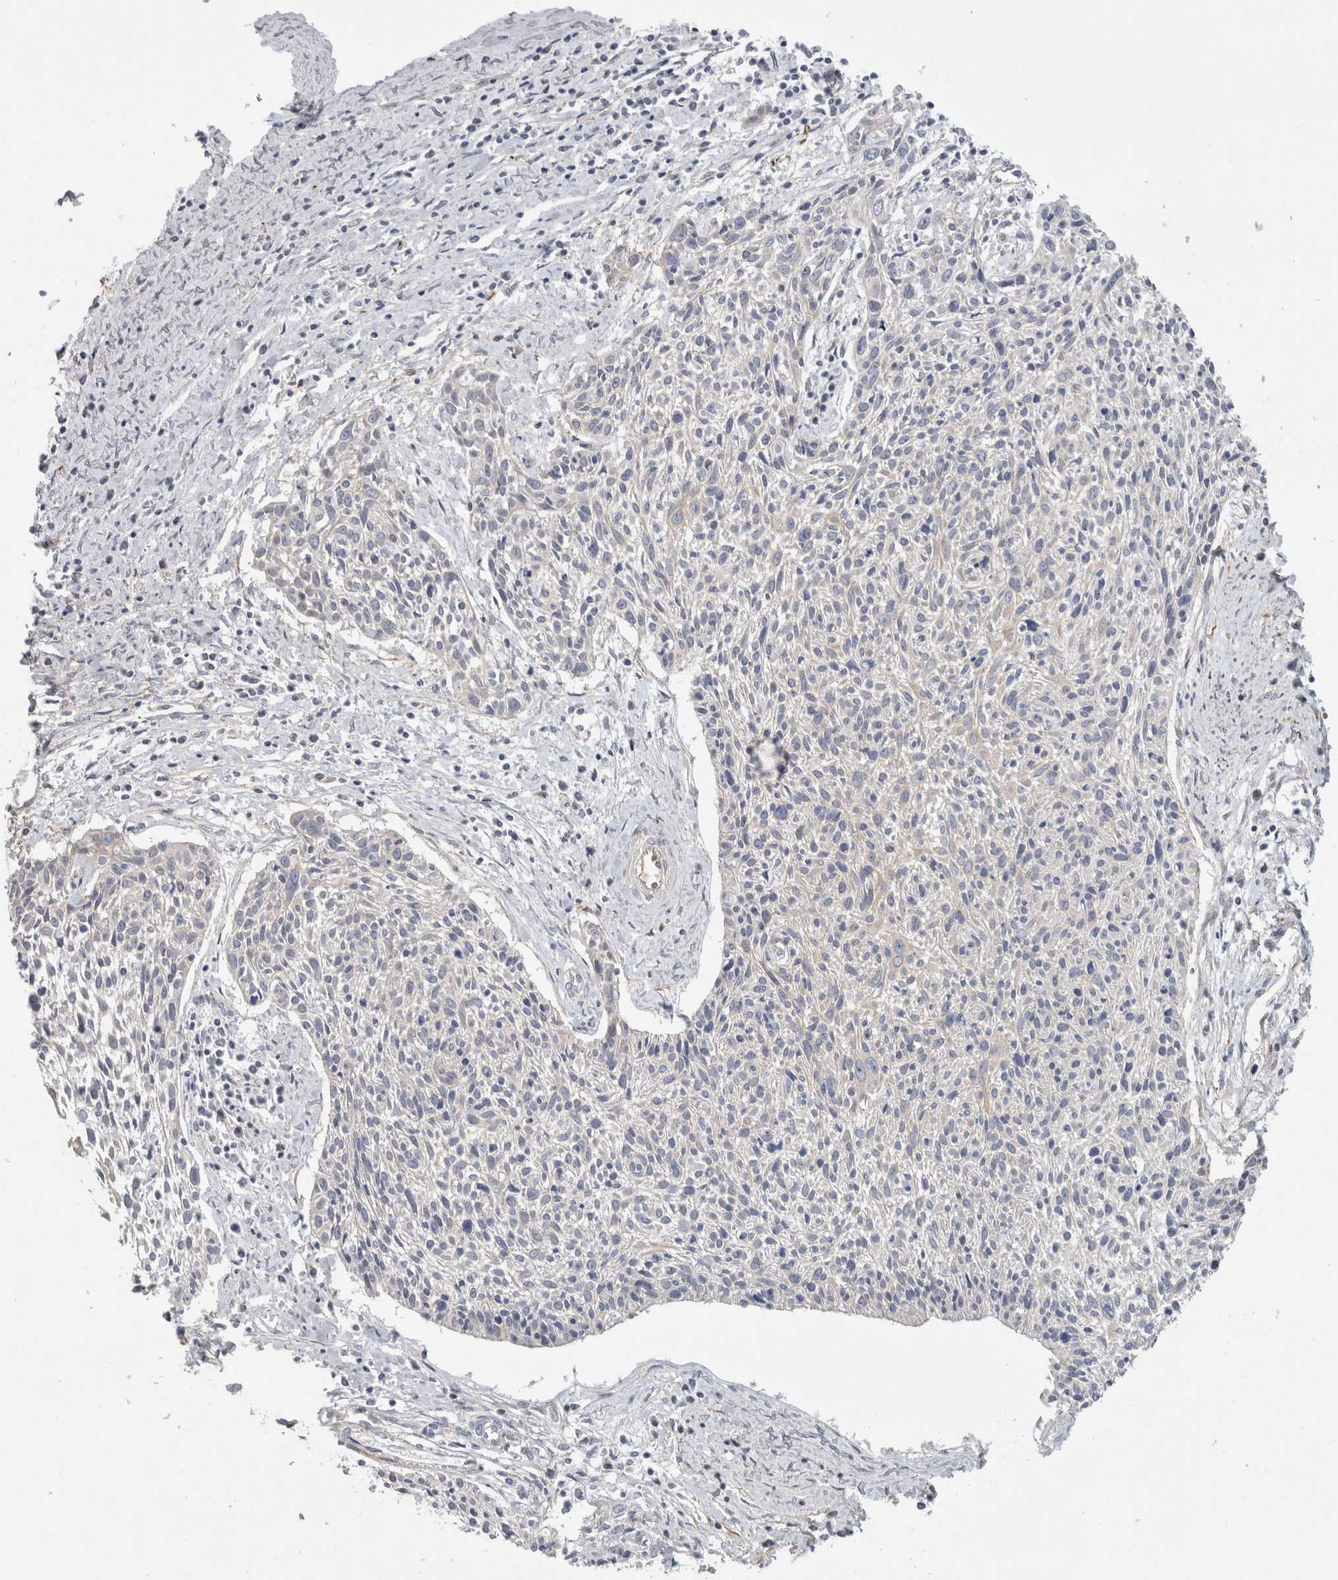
{"staining": {"intensity": "negative", "quantity": "none", "location": "none"}, "tissue": "cervical cancer", "cell_type": "Tumor cells", "image_type": "cancer", "snomed": [{"axis": "morphology", "description": "Squamous cell carcinoma, NOS"}, {"axis": "topography", "description": "Cervix"}], "caption": "This histopathology image is of cervical cancer stained with IHC to label a protein in brown with the nuclei are counter-stained blue. There is no positivity in tumor cells. The staining was performed using DAB (3,3'-diaminobenzidine) to visualize the protein expression in brown, while the nuclei were stained in blue with hematoxylin (Magnification: 20x).", "gene": "CD55", "patient": {"sex": "female", "age": 51}}